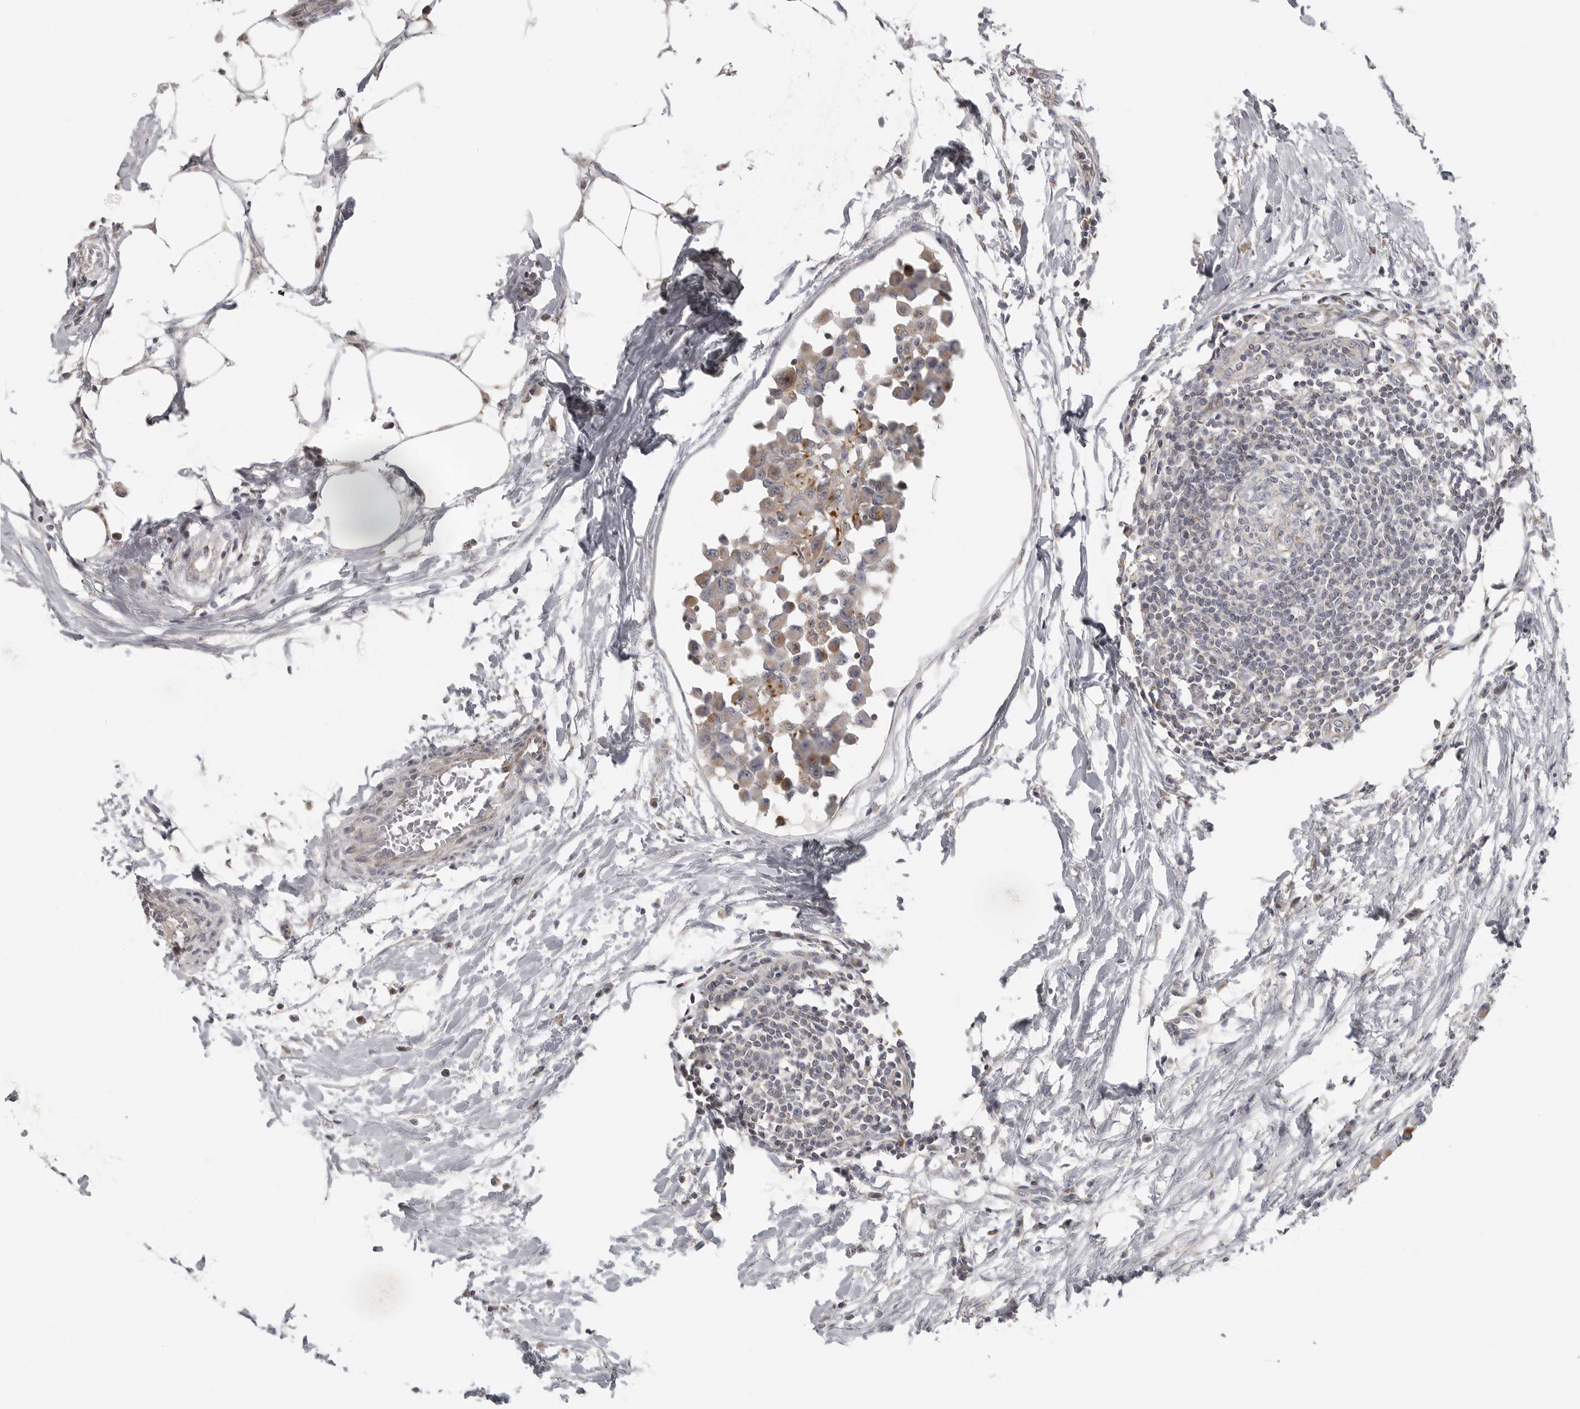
{"staining": {"intensity": "negative", "quantity": "none", "location": "none"}, "tissue": "lymph node", "cell_type": "Germinal center cells", "image_type": "normal", "snomed": [{"axis": "morphology", "description": "Normal tissue, NOS"}, {"axis": "morphology", "description": "Malignant melanoma, Metastatic site"}, {"axis": "topography", "description": "Lymph node"}], "caption": "Germinal center cells are negative for protein expression in normal human lymph node. Nuclei are stained in blue.", "gene": "RXFP3", "patient": {"sex": "male", "age": 41}}